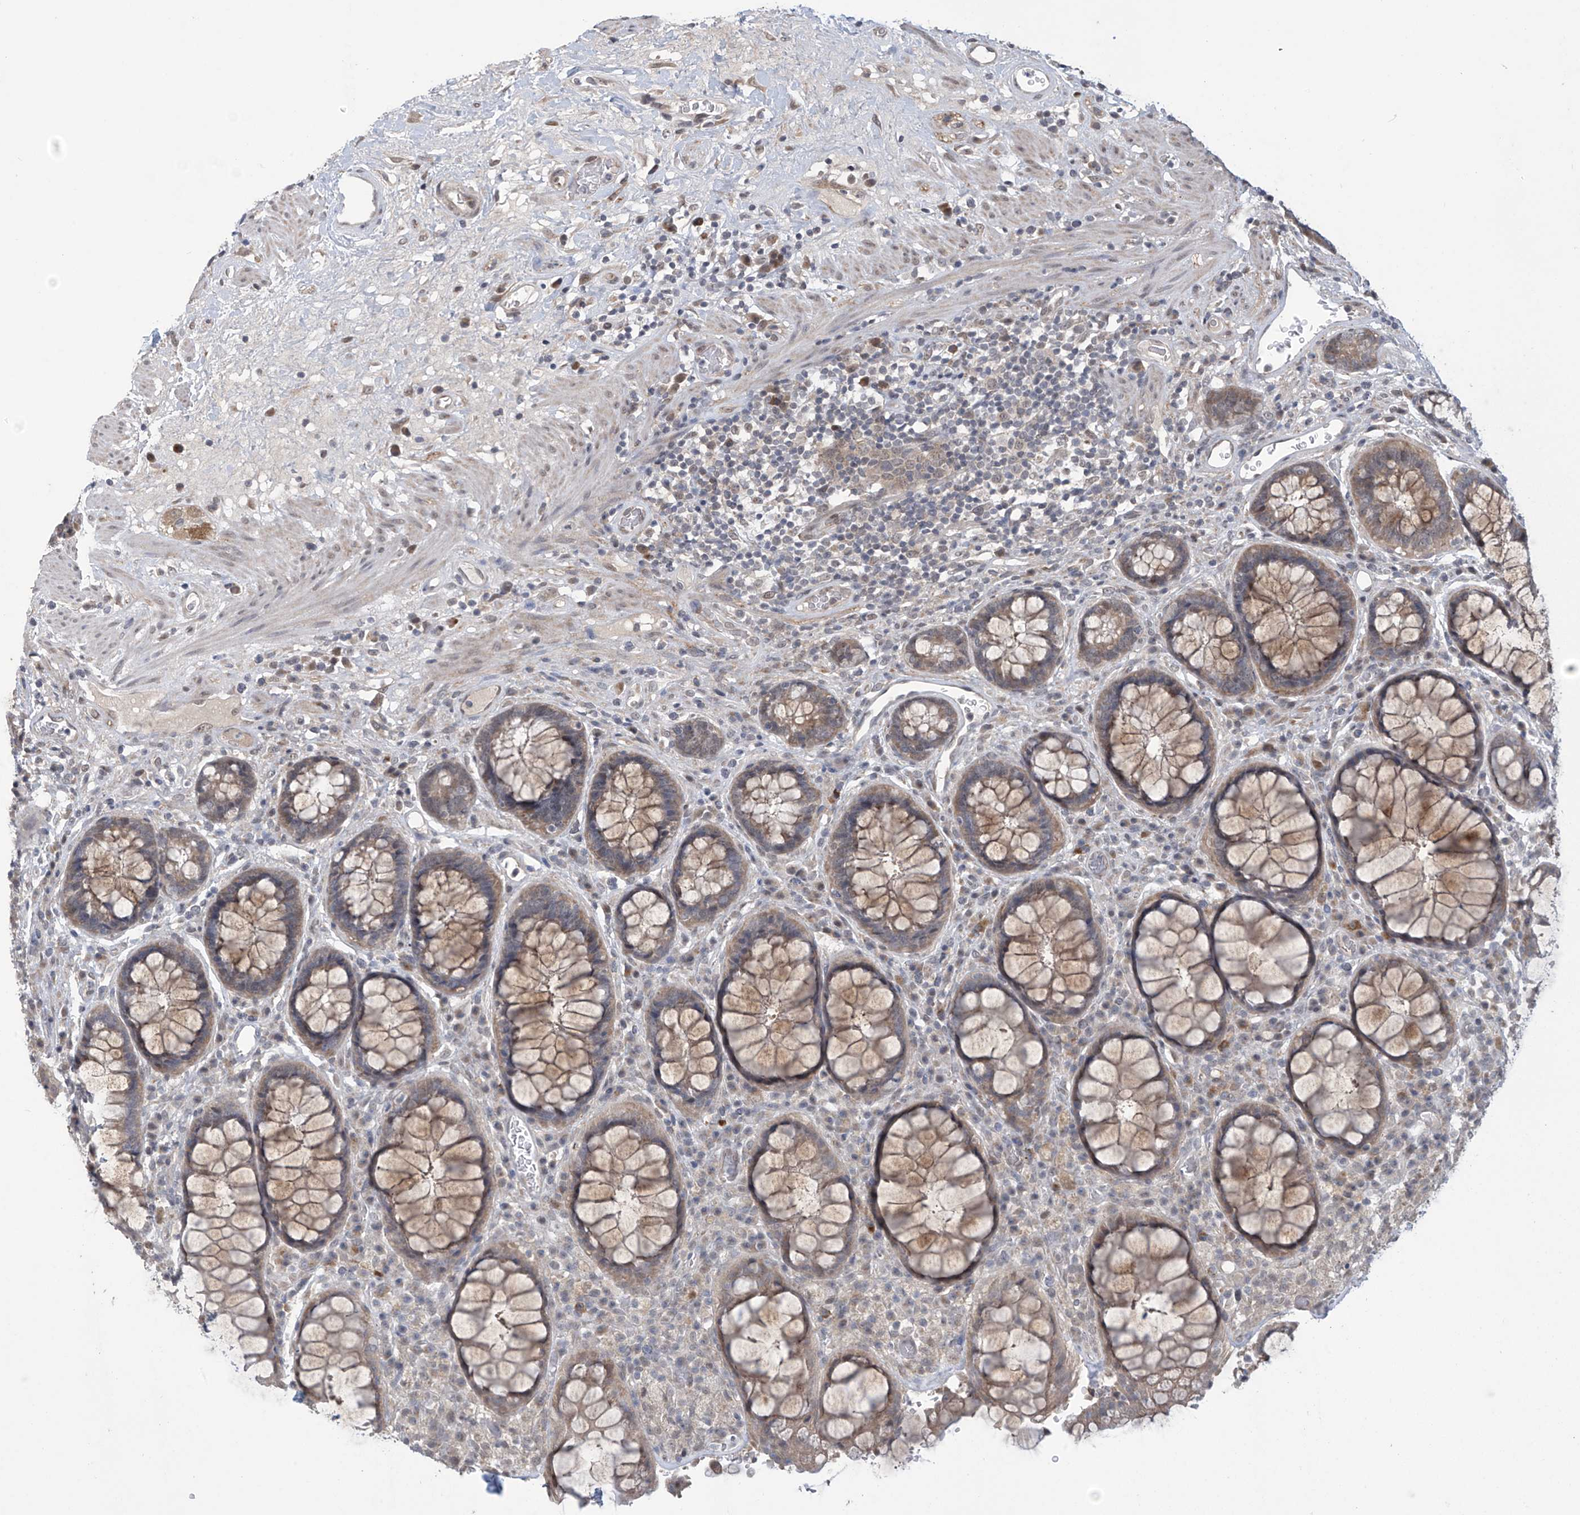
{"staining": {"intensity": "moderate", "quantity": ">75%", "location": "cytoplasmic/membranous"}, "tissue": "rectum", "cell_type": "Glandular cells", "image_type": "normal", "snomed": [{"axis": "morphology", "description": "Normal tissue, NOS"}, {"axis": "topography", "description": "Rectum"}], "caption": "Glandular cells demonstrate medium levels of moderate cytoplasmic/membranous positivity in approximately >75% of cells in unremarkable human rectum. Immunohistochemistry (ihc) stains the protein of interest in brown and the nuclei are stained blue.", "gene": "ABHD13", "patient": {"sex": "male", "age": 64}}